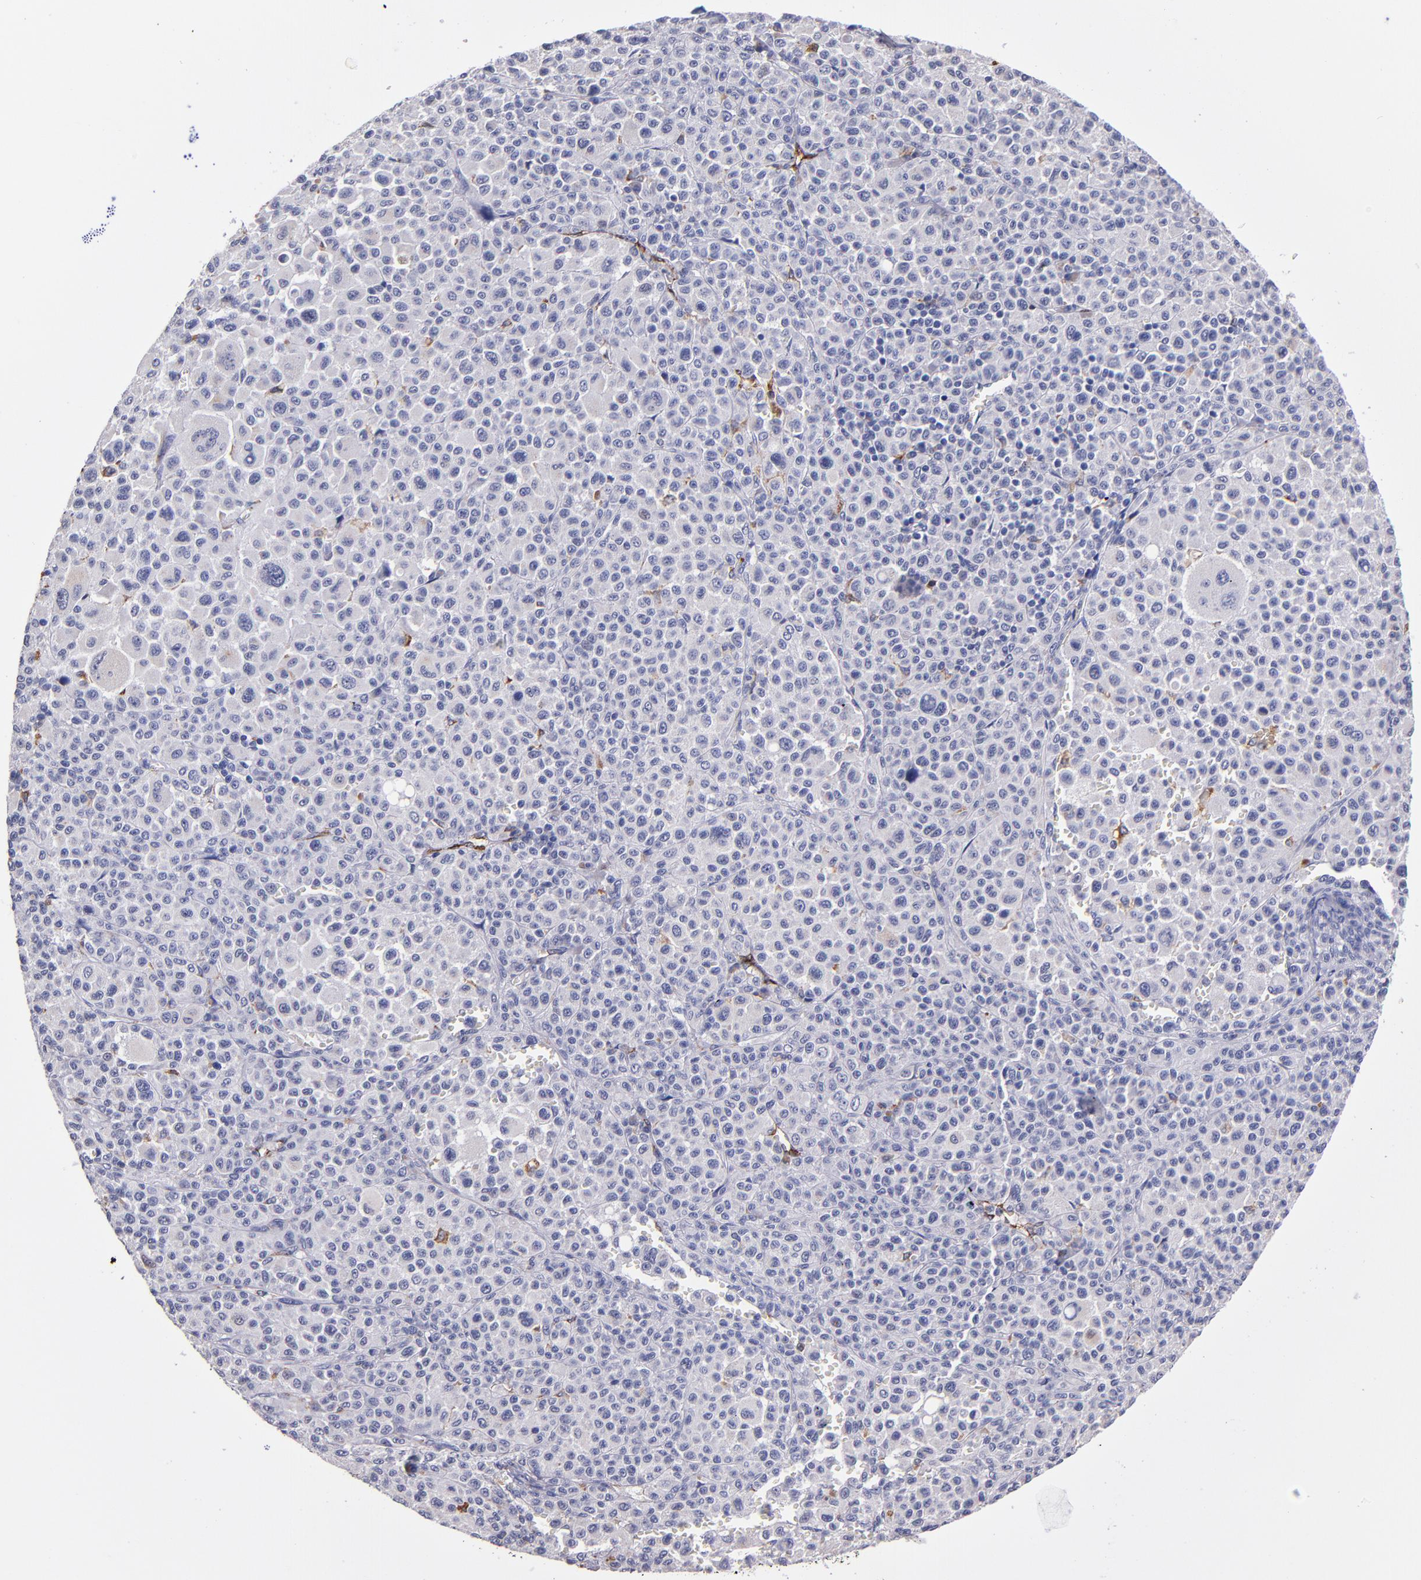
{"staining": {"intensity": "negative", "quantity": "none", "location": "none"}, "tissue": "melanoma", "cell_type": "Tumor cells", "image_type": "cancer", "snomed": [{"axis": "morphology", "description": "Malignant melanoma, Metastatic site"}, {"axis": "topography", "description": "Skin"}], "caption": "An image of human melanoma is negative for staining in tumor cells. Brightfield microscopy of immunohistochemistry (IHC) stained with DAB (brown) and hematoxylin (blue), captured at high magnification.", "gene": "SELP", "patient": {"sex": "female", "age": 74}}